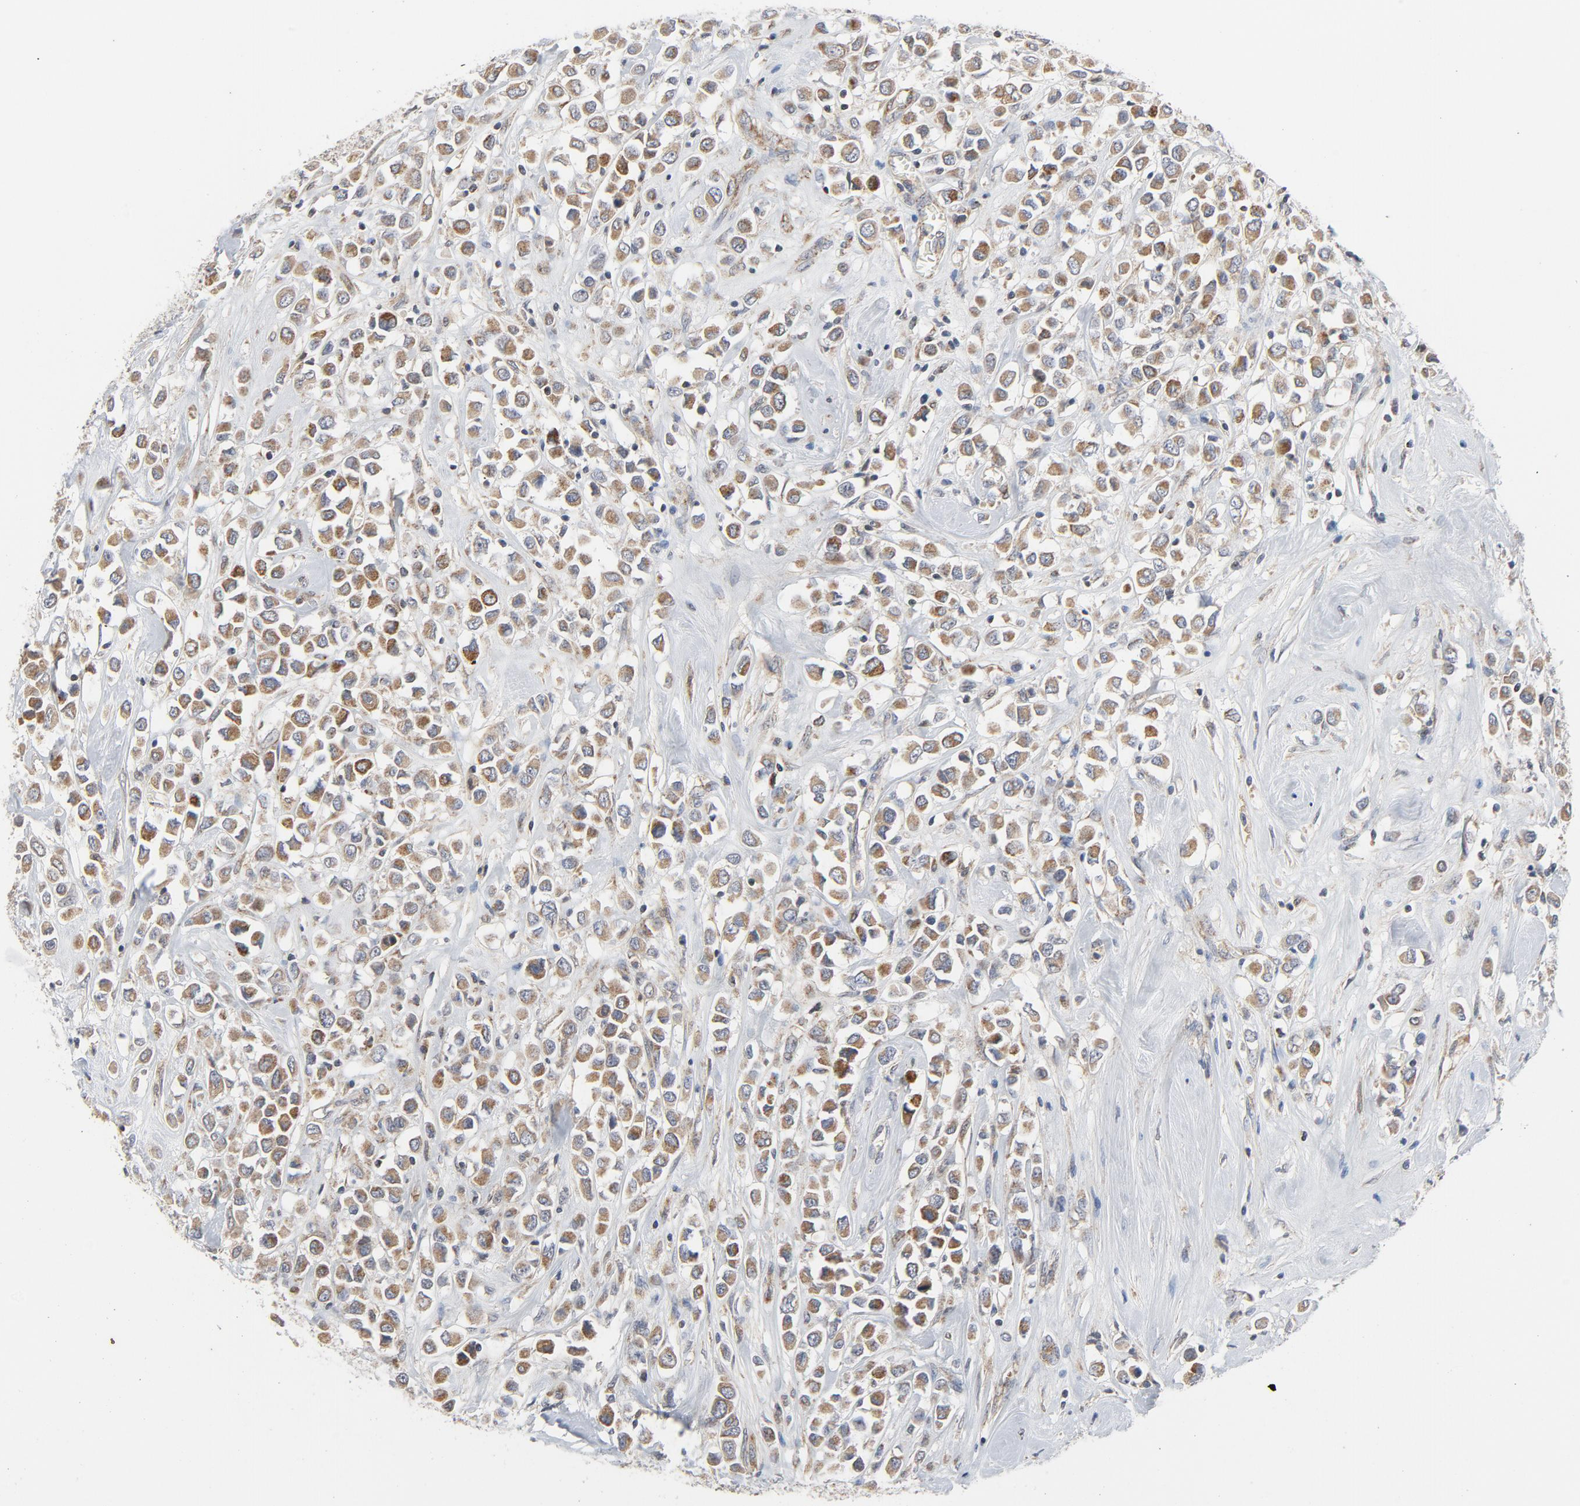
{"staining": {"intensity": "strong", "quantity": ">75%", "location": "cytoplasmic/membranous"}, "tissue": "breast cancer", "cell_type": "Tumor cells", "image_type": "cancer", "snomed": [{"axis": "morphology", "description": "Duct carcinoma"}, {"axis": "topography", "description": "Breast"}], "caption": "Protein positivity by immunohistochemistry displays strong cytoplasmic/membranous positivity in about >75% of tumor cells in breast cancer (intraductal carcinoma).", "gene": "C14orf119", "patient": {"sex": "female", "age": 61}}